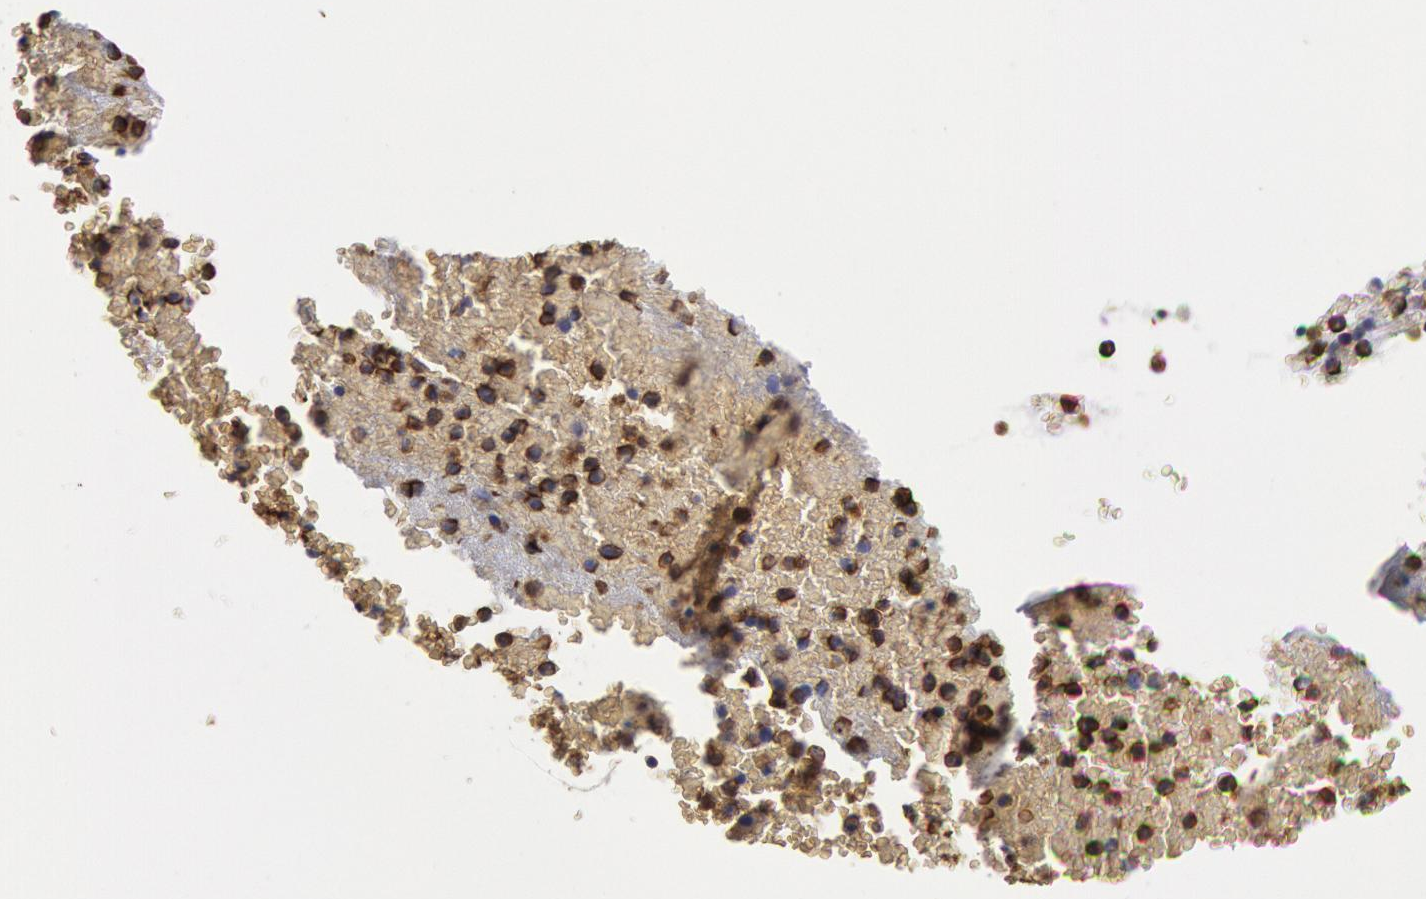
{"staining": {"intensity": "moderate", "quantity": "25%-75%", "location": "cytoplasmic/membranous"}, "tissue": "bone marrow", "cell_type": "Hematopoietic cells", "image_type": "normal", "snomed": [{"axis": "morphology", "description": "Normal tissue, NOS"}, {"axis": "topography", "description": "Bone marrow"}], "caption": "There is medium levels of moderate cytoplasmic/membranous staining in hematopoietic cells of benign bone marrow, as demonstrated by immunohistochemical staining (brown color).", "gene": "FLOT1", "patient": {"sex": "female", "age": 53}}